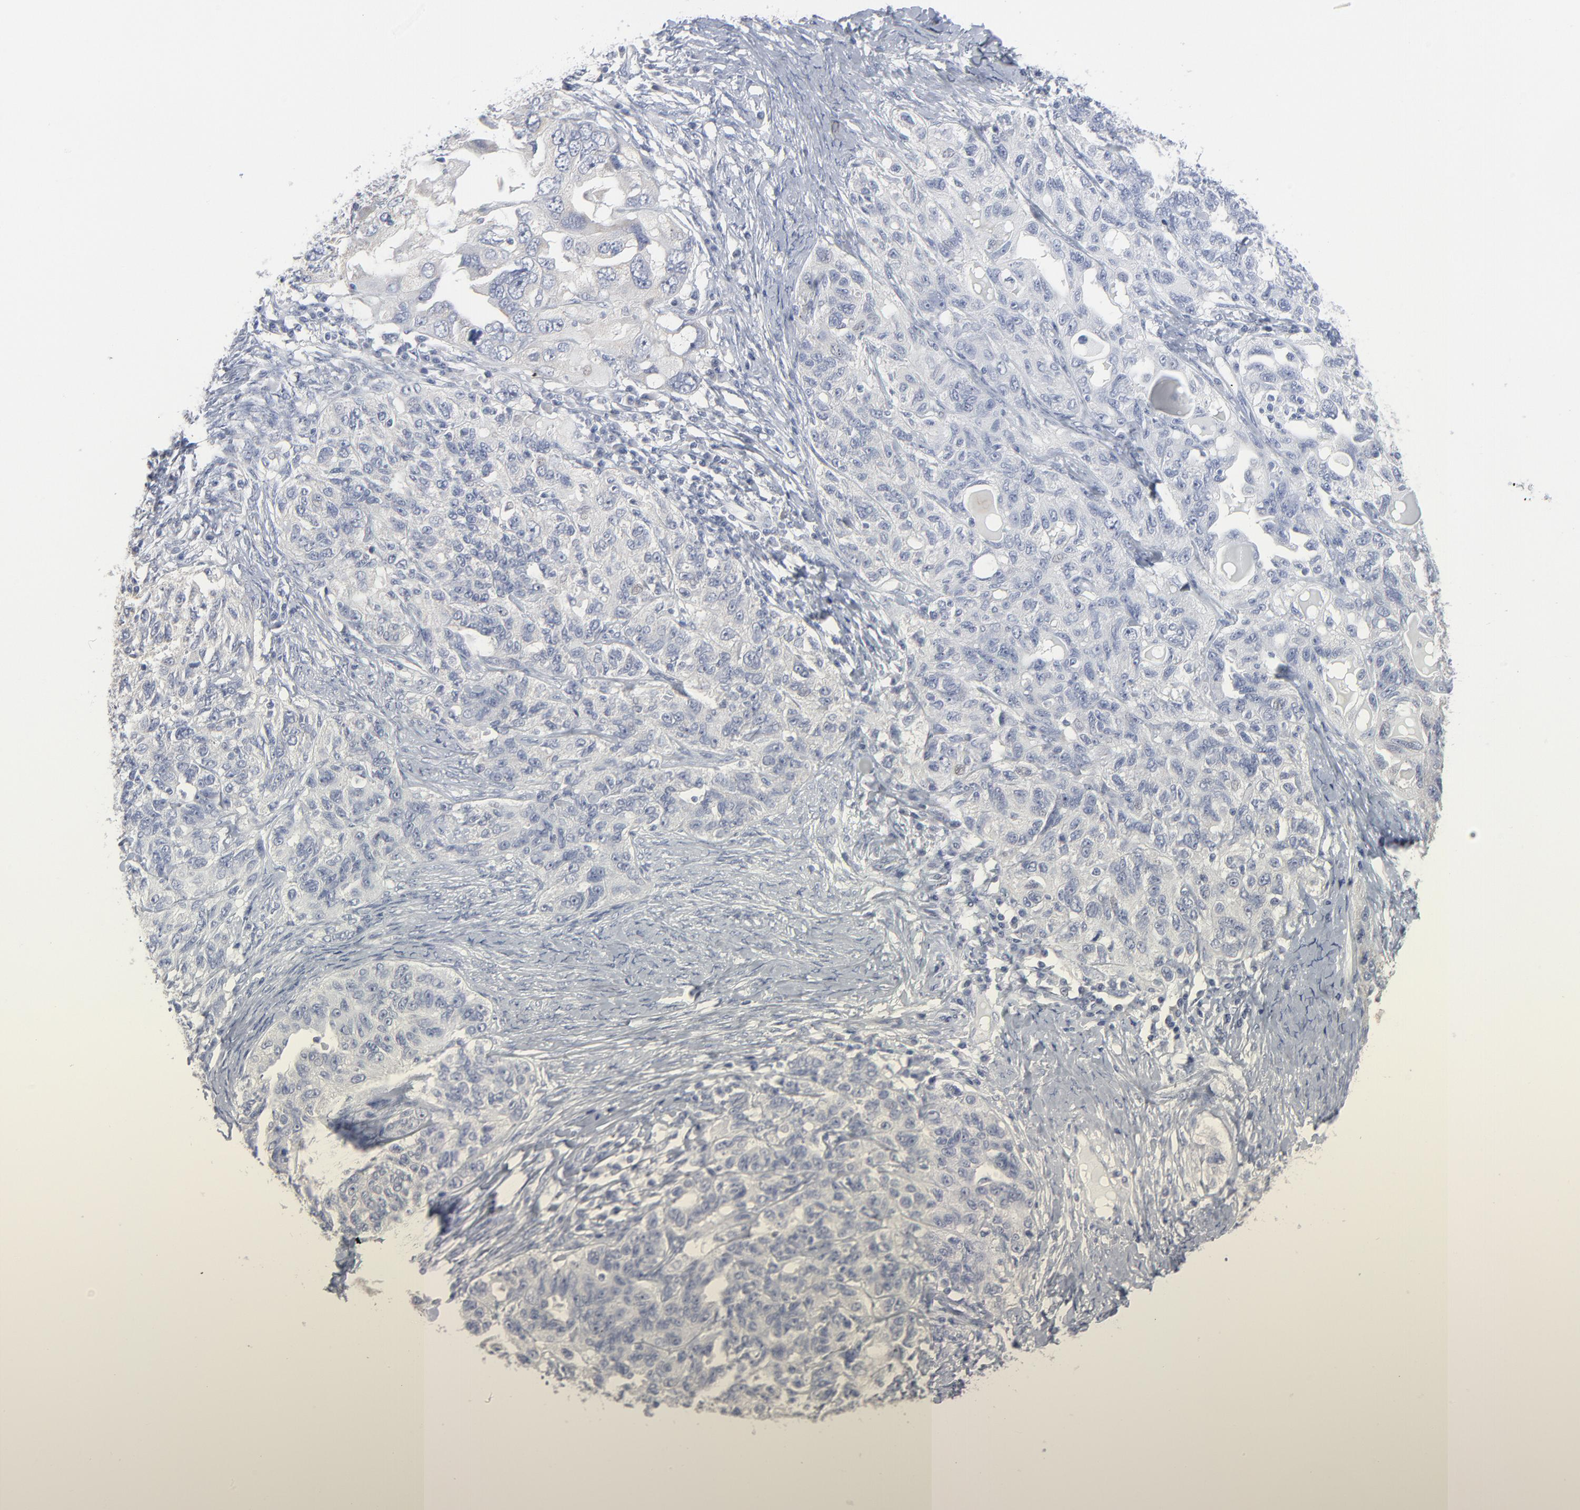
{"staining": {"intensity": "negative", "quantity": "none", "location": "none"}, "tissue": "ovarian cancer", "cell_type": "Tumor cells", "image_type": "cancer", "snomed": [{"axis": "morphology", "description": "Cystadenocarcinoma, serous, NOS"}, {"axis": "topography", "description": "Ovary"}], "caption": "The immunohistochemistry micrograph has no significant positivity in tumor cells of ovarian cancer tissue. (DAB IHC visualized using brightfield microscopy, high magnification).", "gene": "PAGE1", "patient": {"sex": "female", "age": 82}}